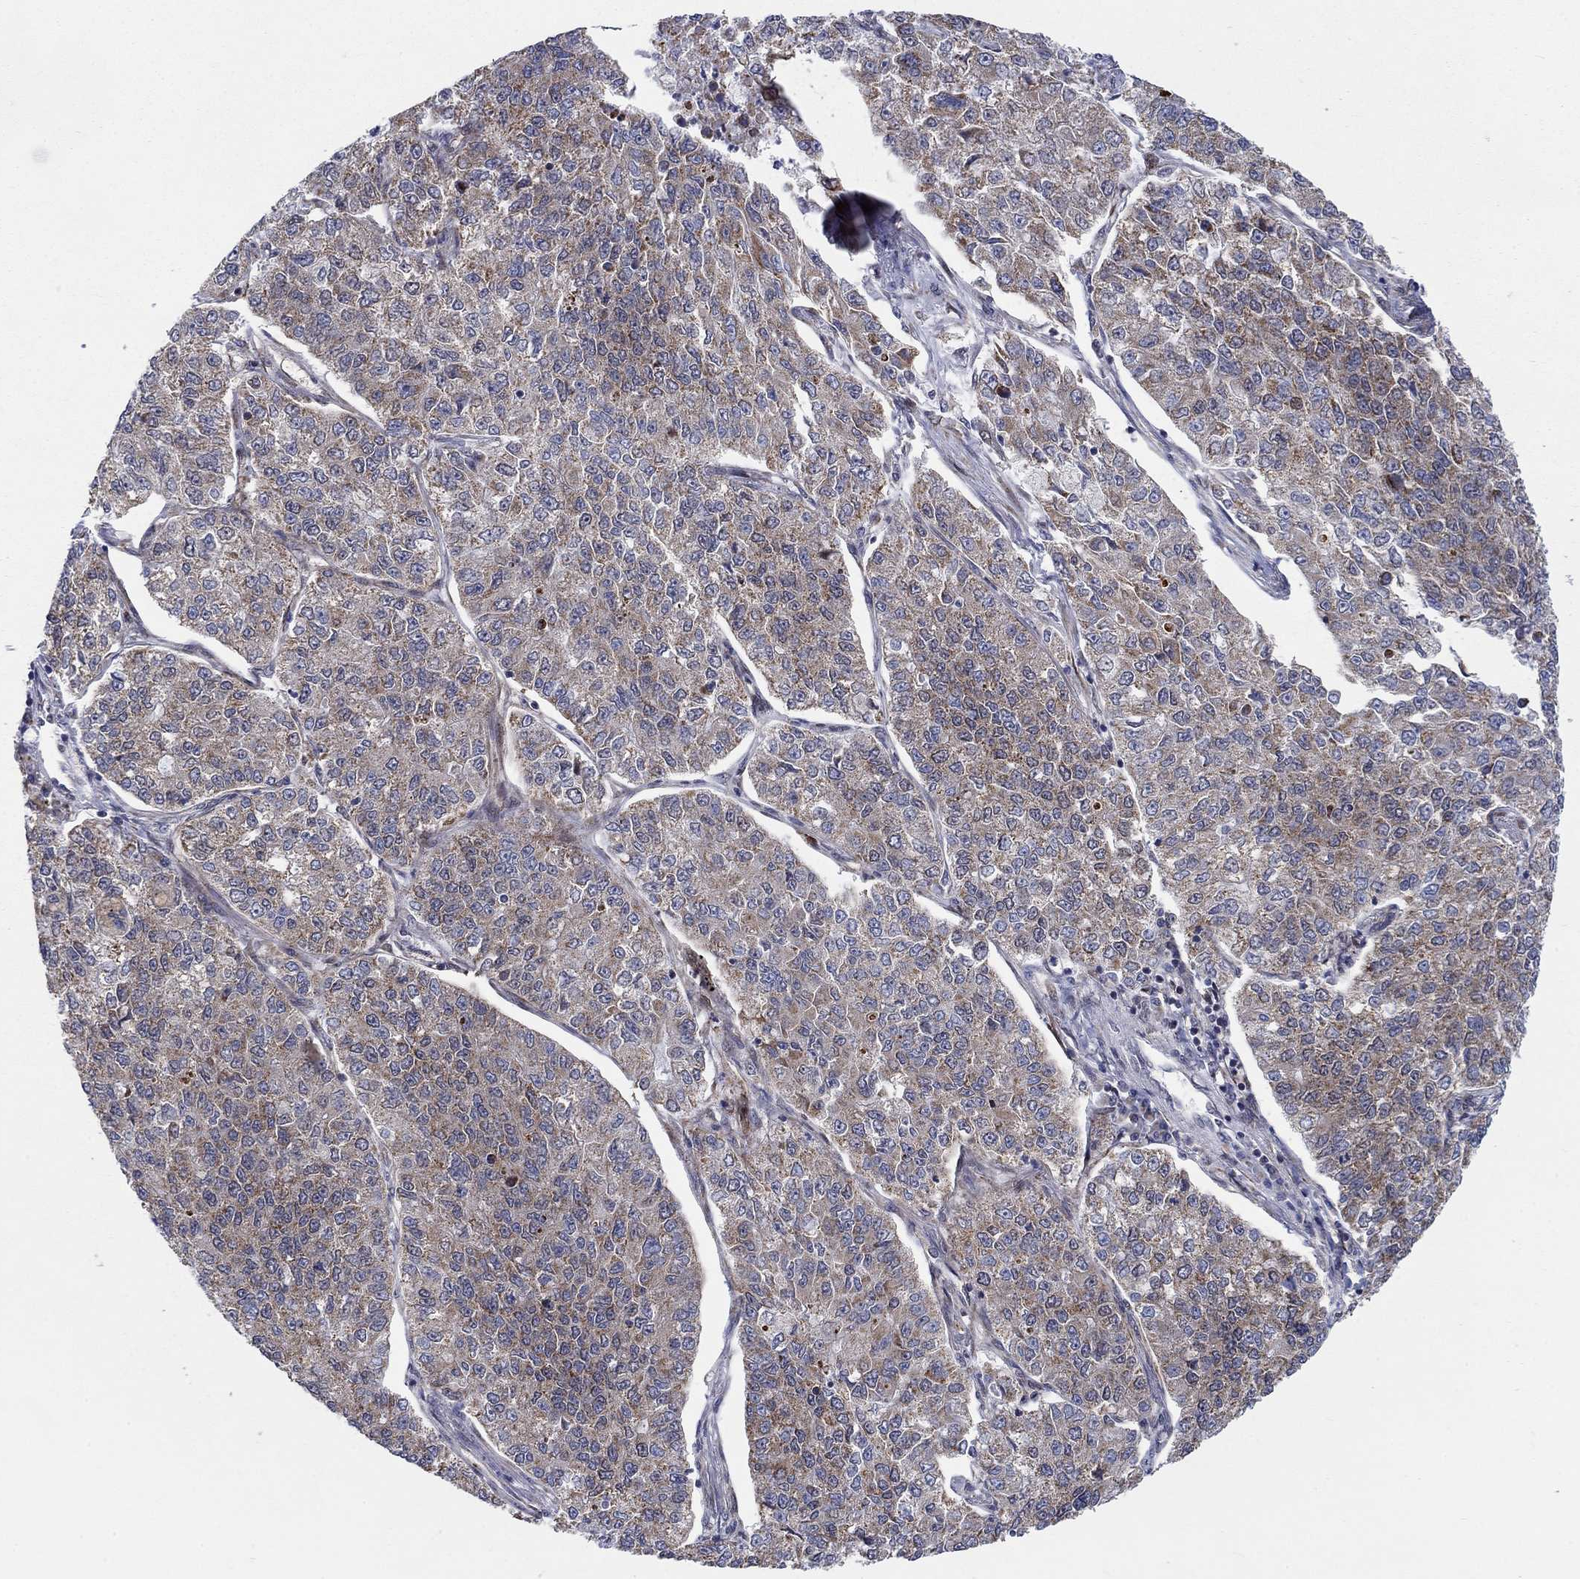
{"staining": {"intensity": "weak", "quantity": "25%-75%", "location": "cytoplasmic/membranous"}, "tissue": "lung cancer", "cell_type": "Tumor cells", "image_type": "cancer", "snomed": [{"axis": "morphology", "description": "Adenocarcinoma, NOS"}, {"axis": "topography", "description": "Lung"}], "caption": "Lung cancer stained with immunohistochemistry shows weak cytoplasmic/membranous staining in approximately 25%-75% of tumor cells. Immunohistochemistry (ihc) stains the protein of interest in brown and the nuclei are stained blue.", "gene": "SLC35F2", "patient": {"sex": "male", "age": 49}}